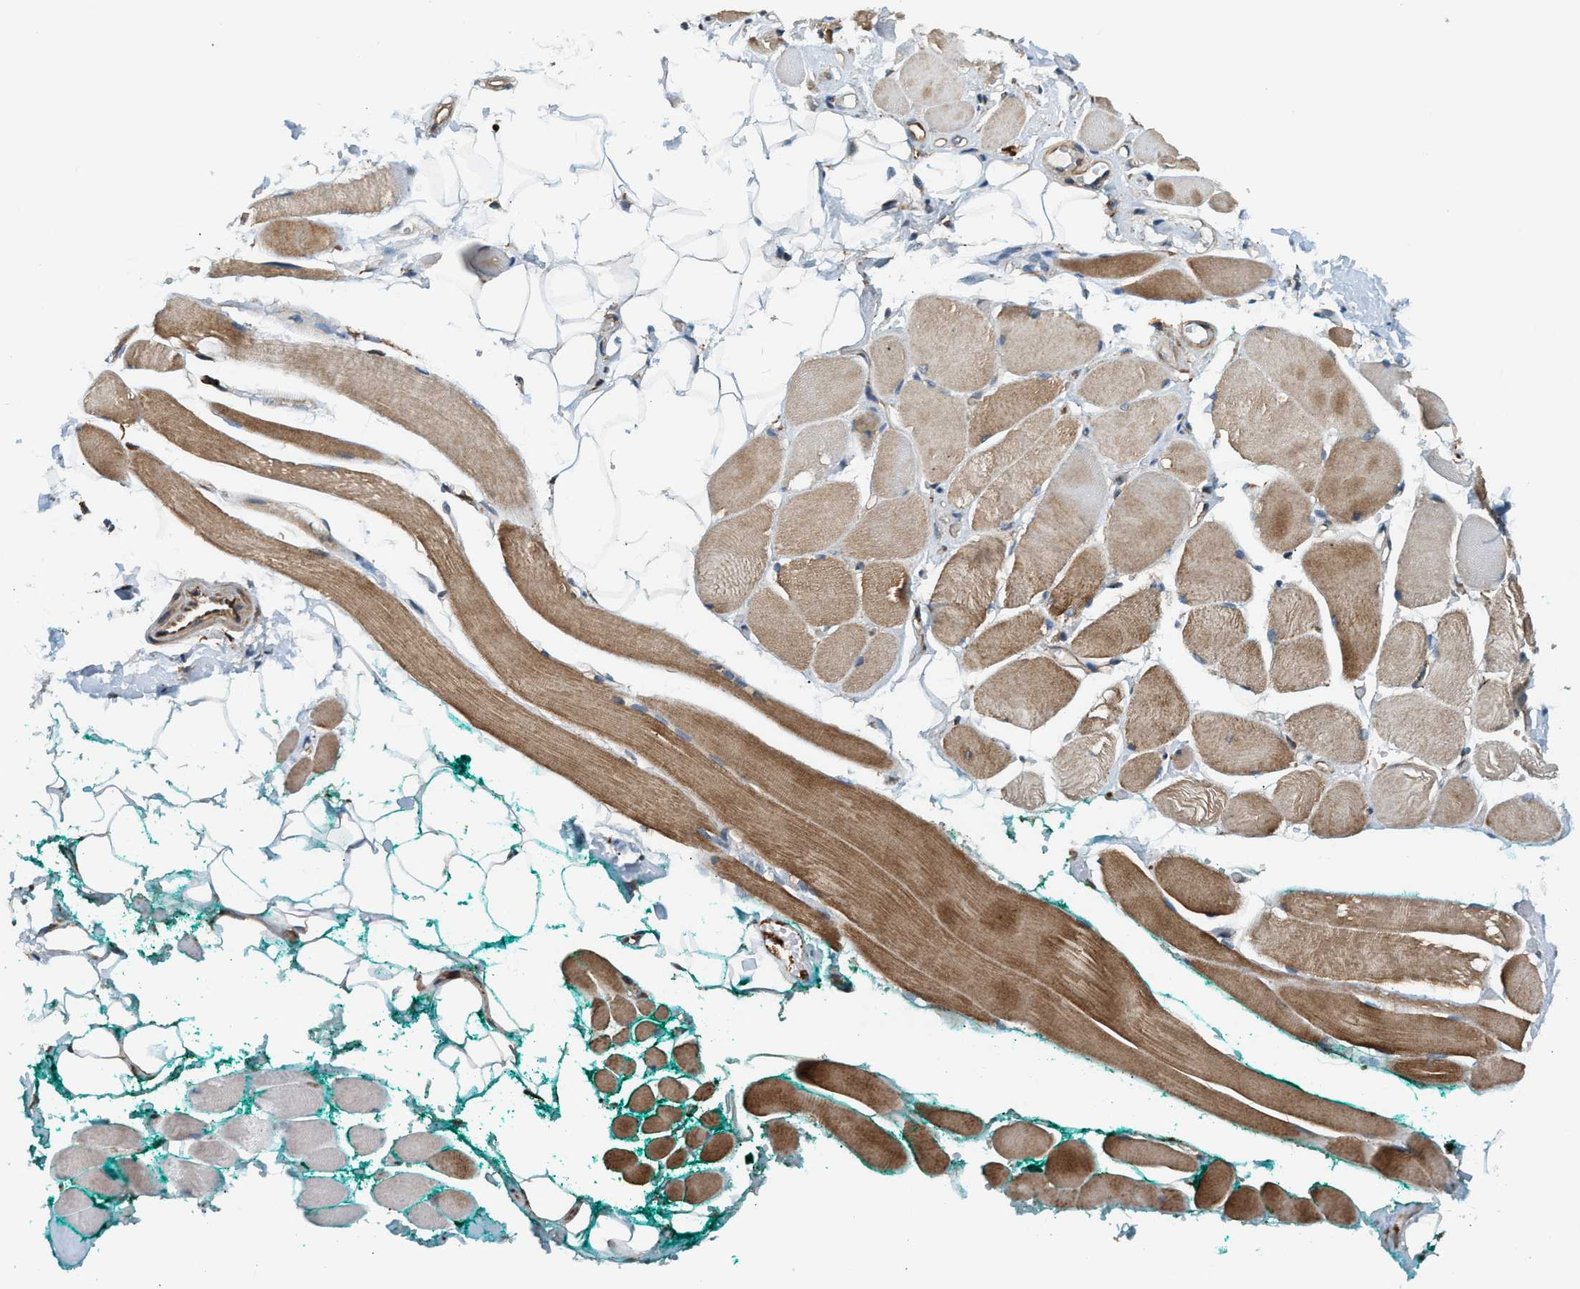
{"staining": {"intensity": "moderate", "quantity": ">75%", "location": "cytoplasmic/membranous"}, "tissue": "skeletal muscle", "cell_type": "Myocytes", "image_type": "normal", "snomed": [{"axis": "morphology", "description": "Normal tissue, NOS"}, {"axis": "topography", "description": "Skeletal muscle"}, {"axis": "topography", "description": "Peripheral nerve tissue"}], "caption": "Approximately >75% of myocytes in normal human skeletal muscle show moderate cytoplasmic/membranous protein positivity as visualized by brown immunohistochemical staining.", "gene": "BAIAP2L1", "patient": {"sex": "female", "age": 84}}